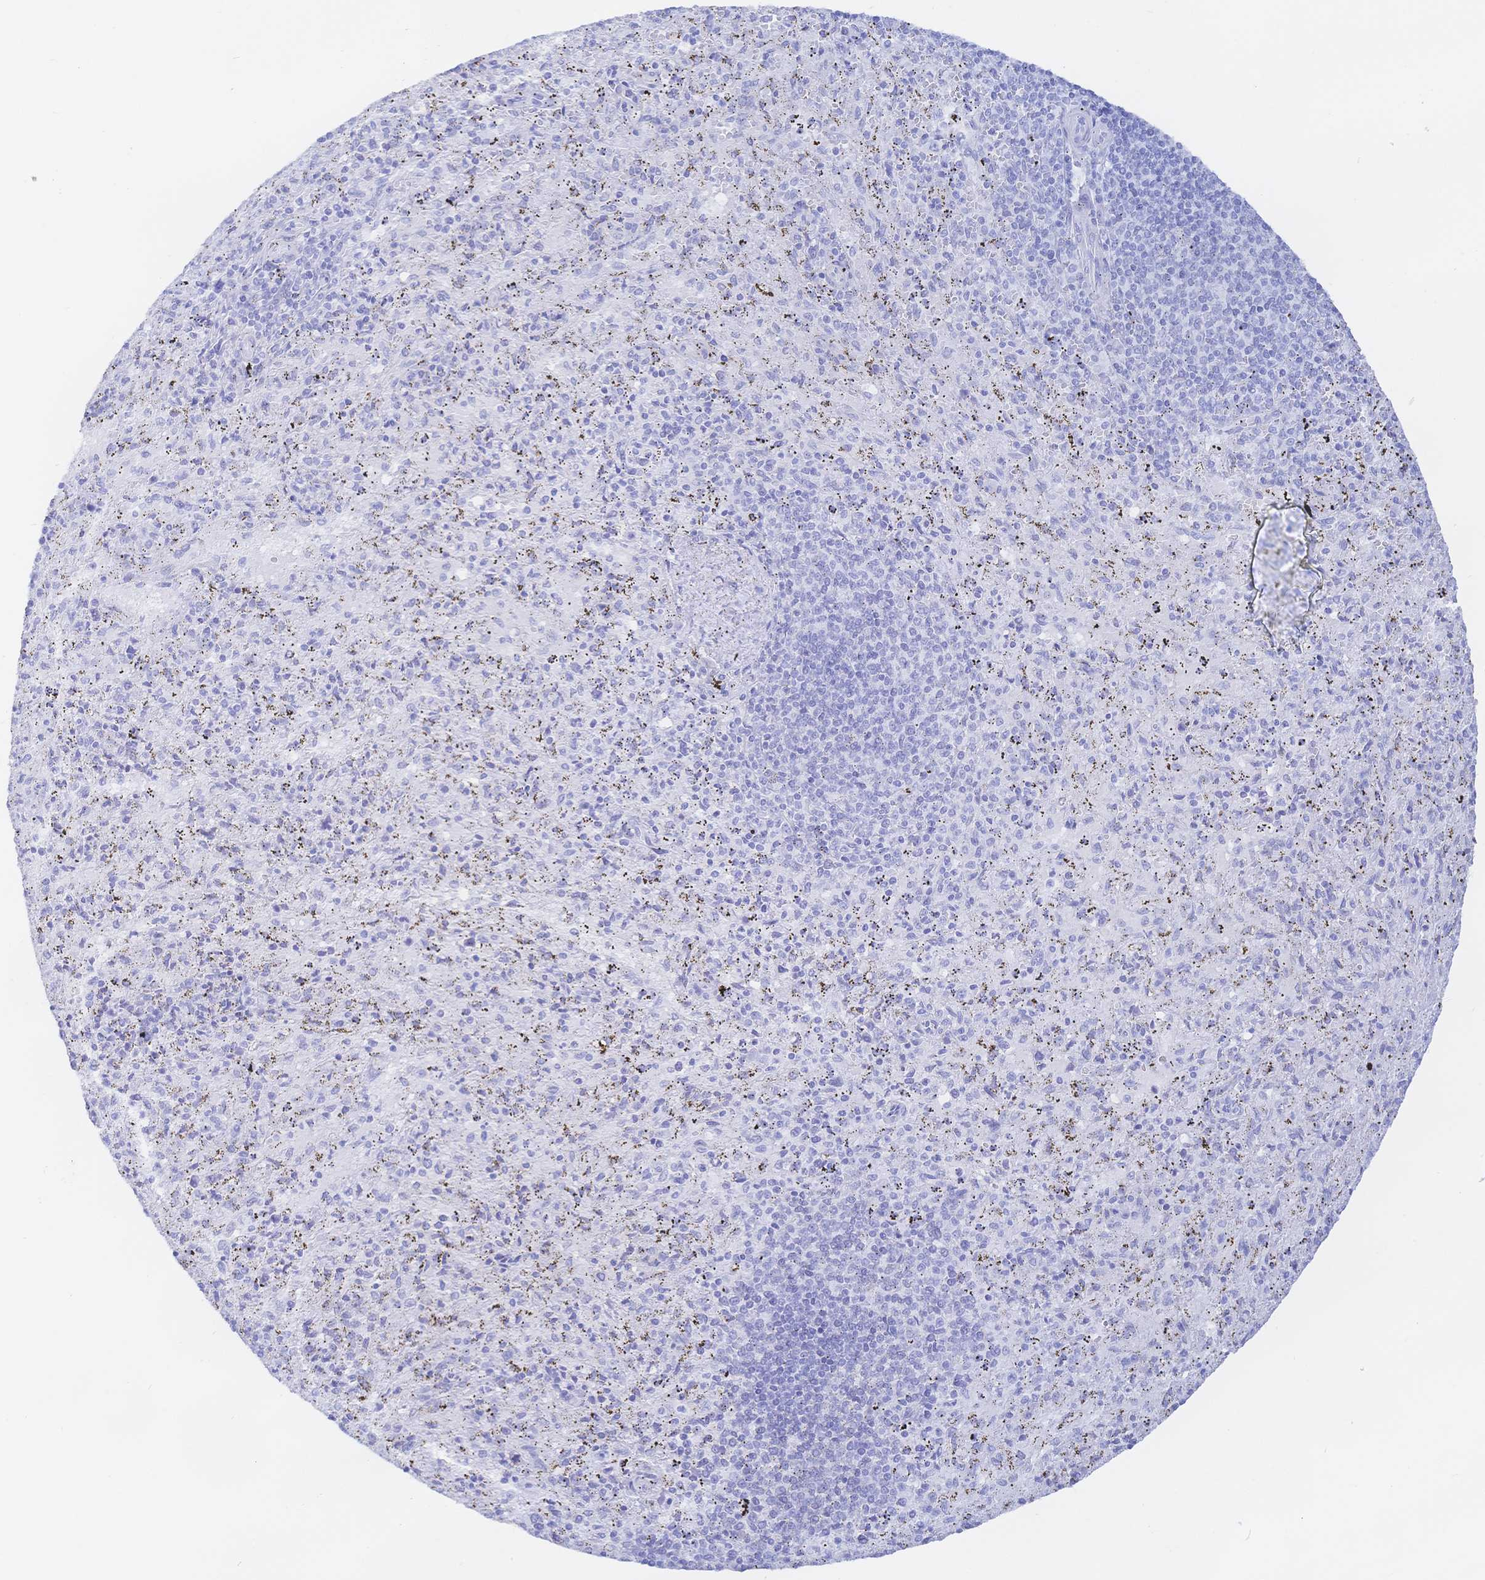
{"staining": {"intensity": "negative", "quantity": "none", "location": "none"}, "tissue": "spleen", "cell_type": "Cells in red pulp", "image_type": "normal", "snomed": [{"axis": "morphology", "description": "Normal tissue, NOS"}, {"axis": "topography", "description": "Spleen"}], "caption": "High magnification brightfield microscopy of benign spleen stained with DAB (brown) and counterstained with hematoxylin (blue): cells in red pulp show no significant staining. The staining was performed using DAB (3,3'-diaminobenzidine) to visualize the protein expression in brown, while the nuclei were stained in blue with hematoxylin (Magnification: 20x).", "gene": "KCNH6", "patient": {"sex": "male", "age": 57}}